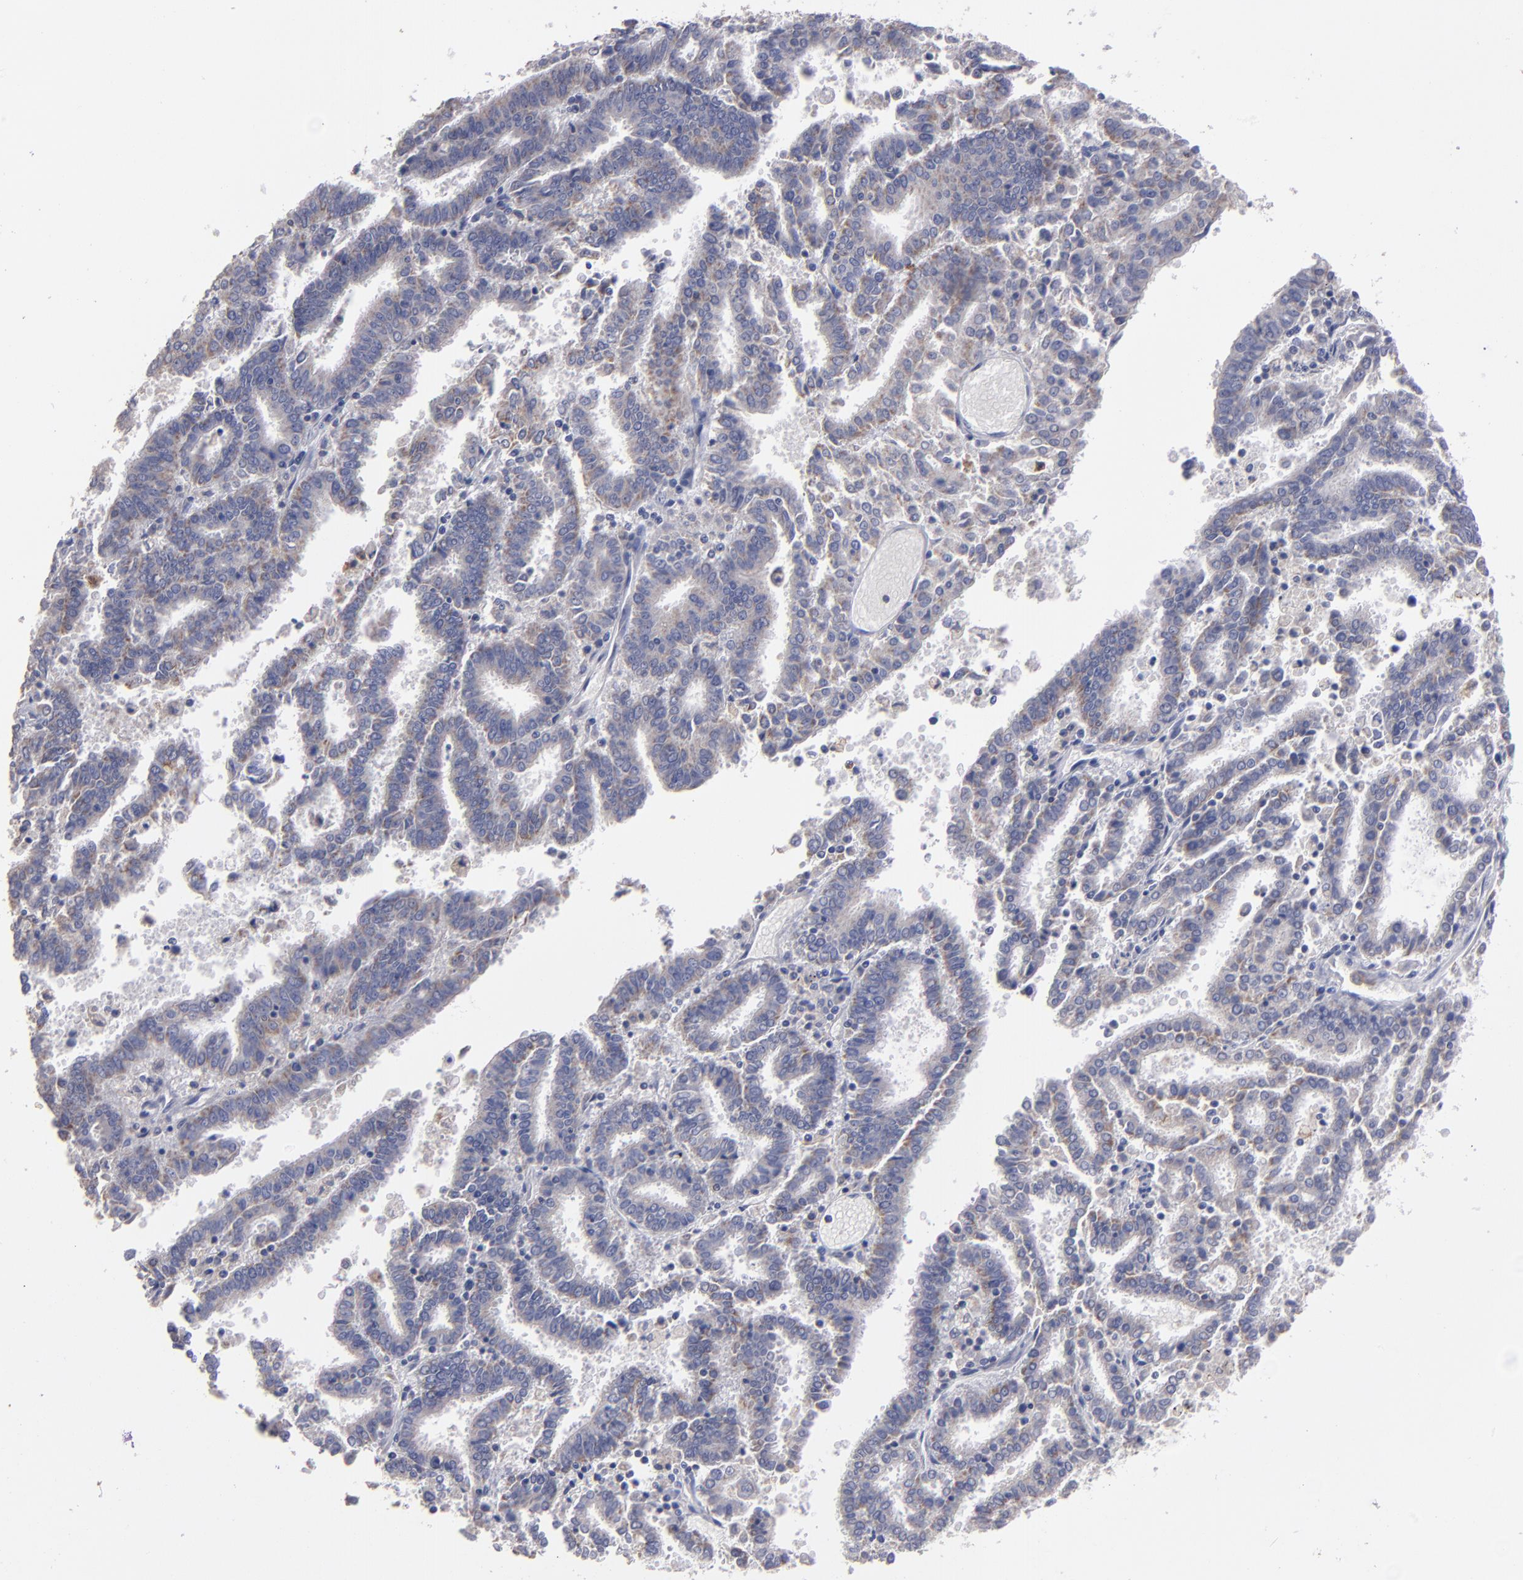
{"staining": {"intensity": "weak", "quantity": ">75%", "location": "cytoplasmic/membranous"}, "tissue": "endometrial cancer", "cell_type": "Tumor cells", "image_type": "cancer", "snomed": [{"axis": "morphology", "description": "Adenocarcinoma, NOS"}, {"axis": "topography", "description": "Uterus"}], "caption": "Immunohistochemistry image of adenocarcinoma (endometrial) stained for a protein (brown), which exhibits low levels of weak cytoplasmic/membranous expression in approximately >75% of tumor cells.", "gene": "FGR", "patient": {"sex": "female", "age": 83}}